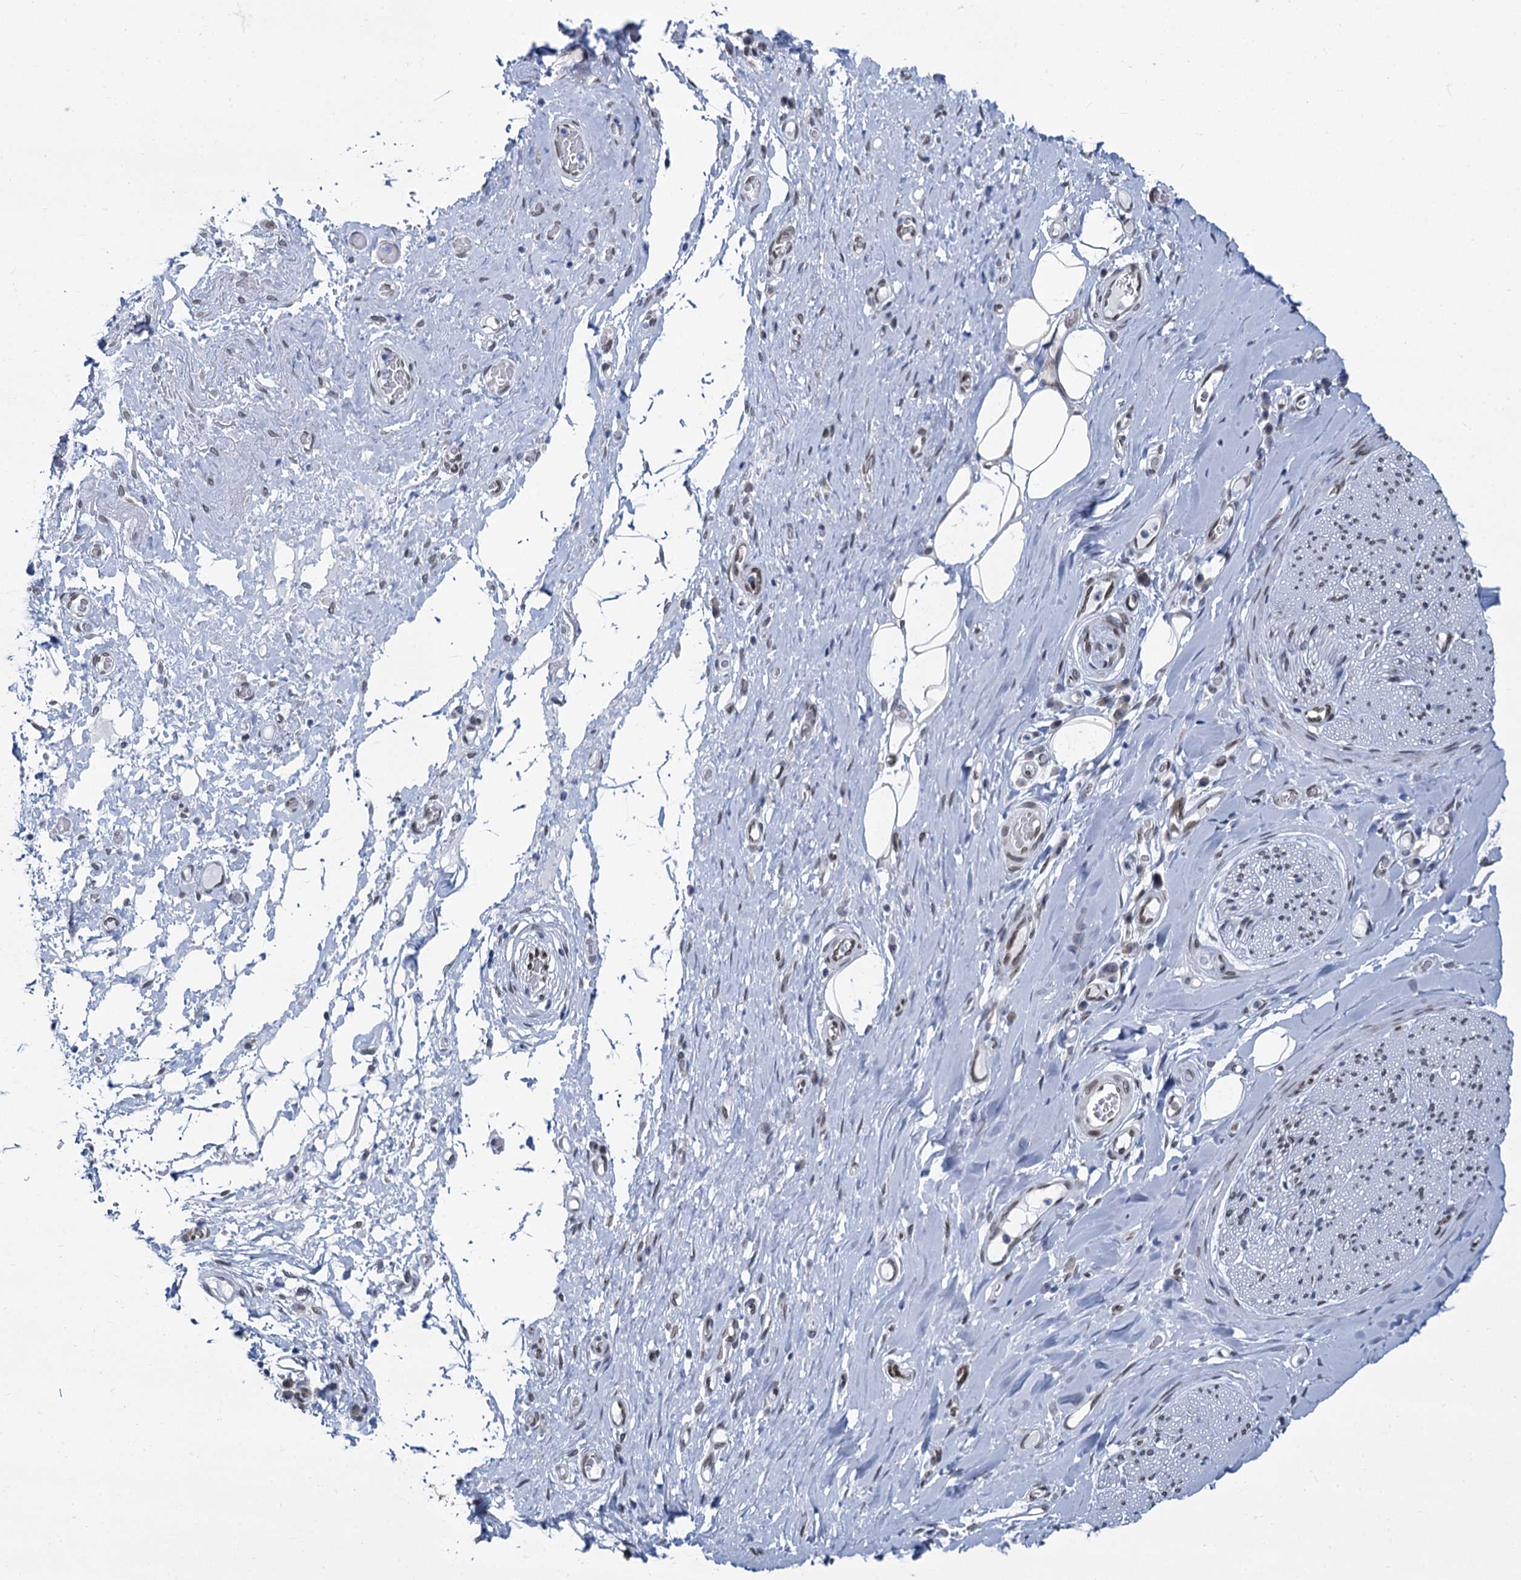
{"staining": {"intensity": "negative", "quantity": "none", "location": "none"}, "tissue": "adipose tissue", "cell_type": "Adipocytes", "image_type": "normal", "snomed": [{"axis": "morphology", "description": "Normal tissue, NOS"}, {"axis": "morphology", "description": "Adenocarcinoma, NOS"}, {"axis": "topography", "description": "Esophagus"}, {"axis": "topography", "description": "Stomach, upper"}, {"axis": "topography", "description": "Peripheral nerve tissue"}], "caption": "There is no significant staining in adipocytes of adipose tissue. The staining is performed using DAB brown chromogen with nuclei counter-stained in using hematoxylin.", "gene": "PRSS35", "patient": {"sex": "male", "age": 62}}